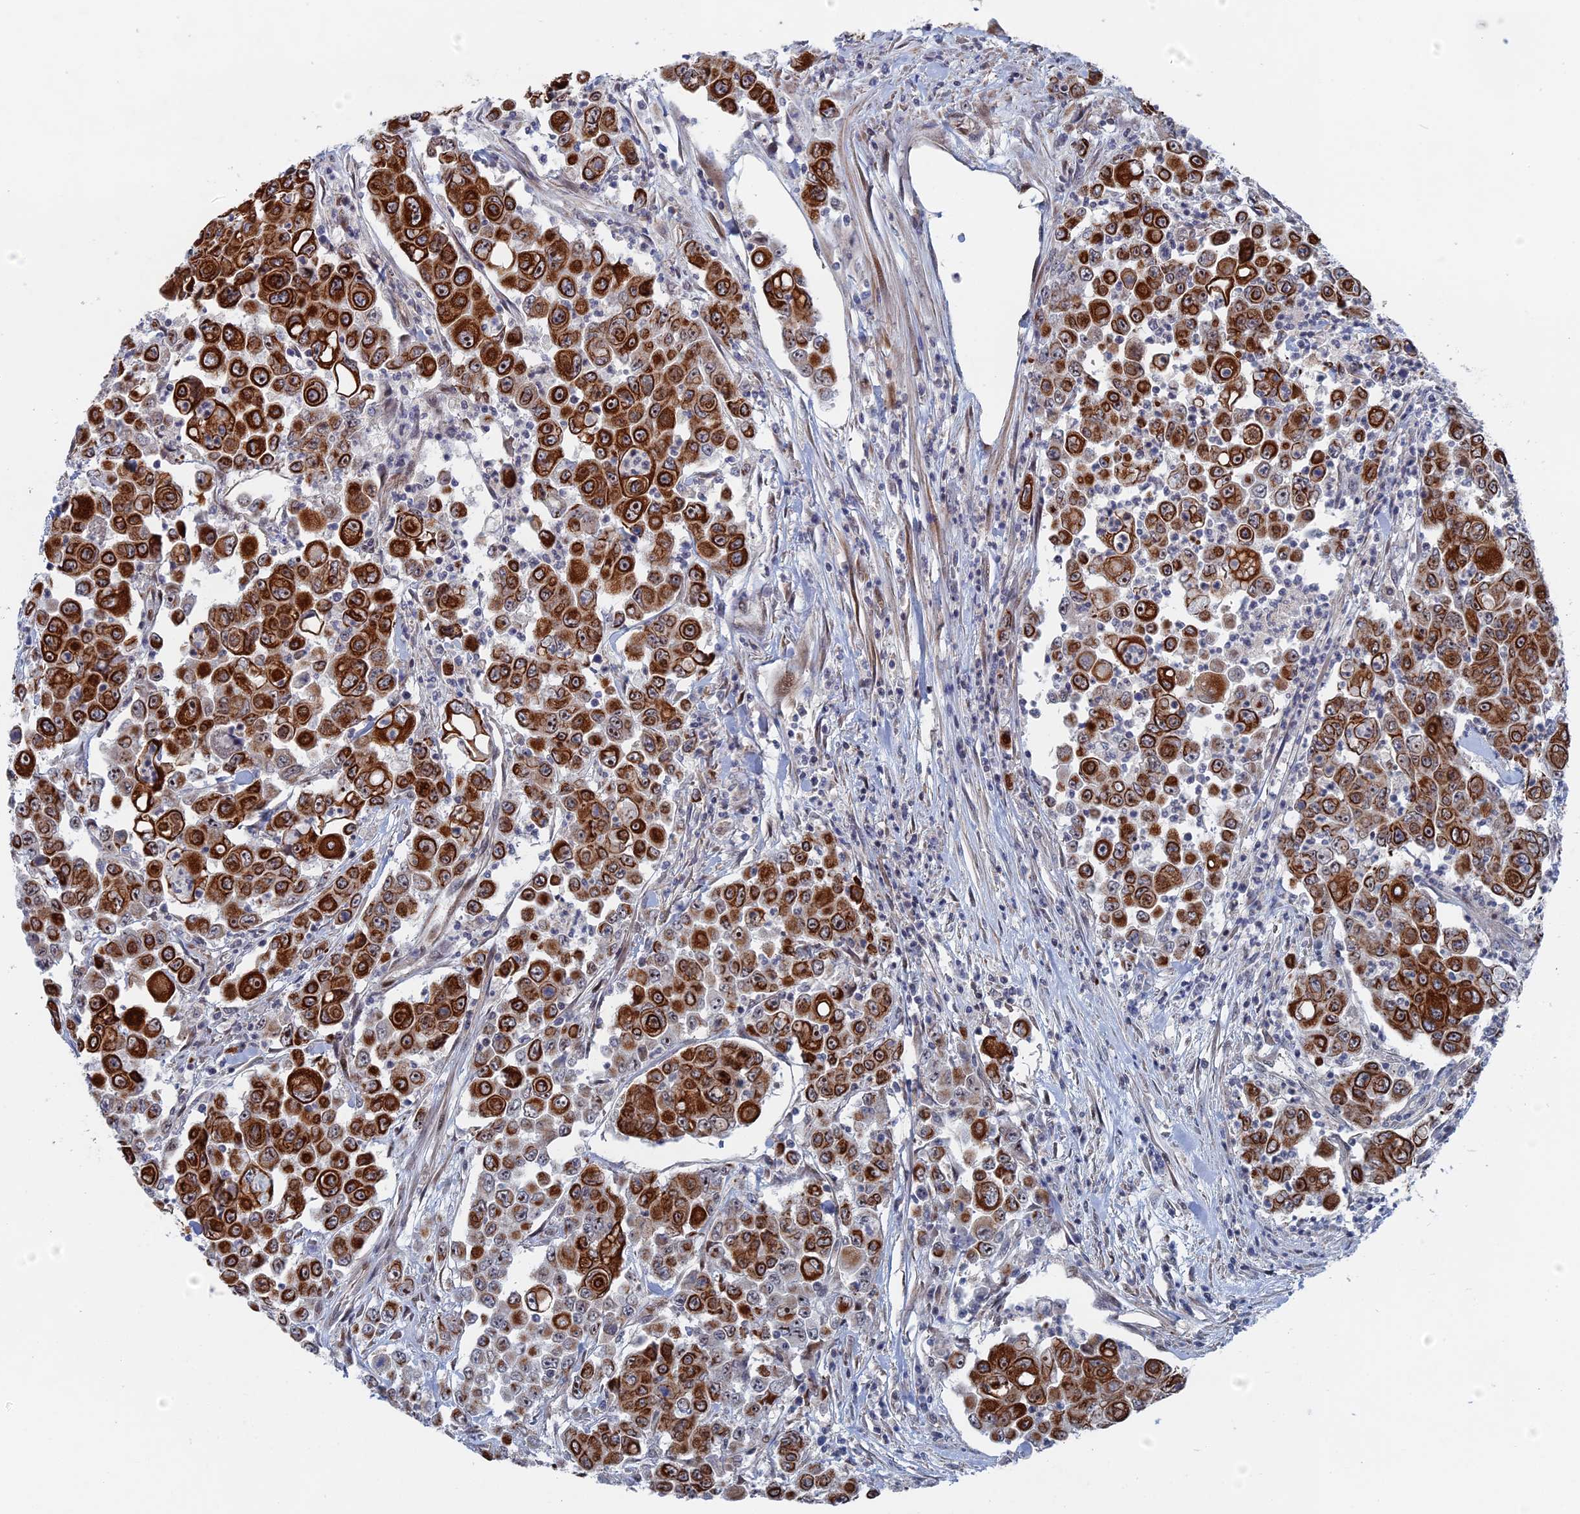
{"staining": {"intensity": "strong", "quantity": ">75%", "location": "cytoplasmic/membranous,nuclear"}, "tissue": "colorectal cancer", "cell_type": "Tumor cells", "image_type": "cancer", "snomed": [{"axis": "morphology", "description": "Adenocarcinoma, NOS"}, {"axis": "topography", "description": "Colon"}], "caption": "Immunohistochemical staining of adenocarcinoma (colorectal) exhibits high levels of strong cytoplasmic/membranous and nuclear expression in approximately >75% of tumor cells. (DAB (3,3'-diaminobenzidine) IHC with brightfield microscopy, high magnification).", "gene": "IL7", "patient": {"sex": "male", "age": 51}}